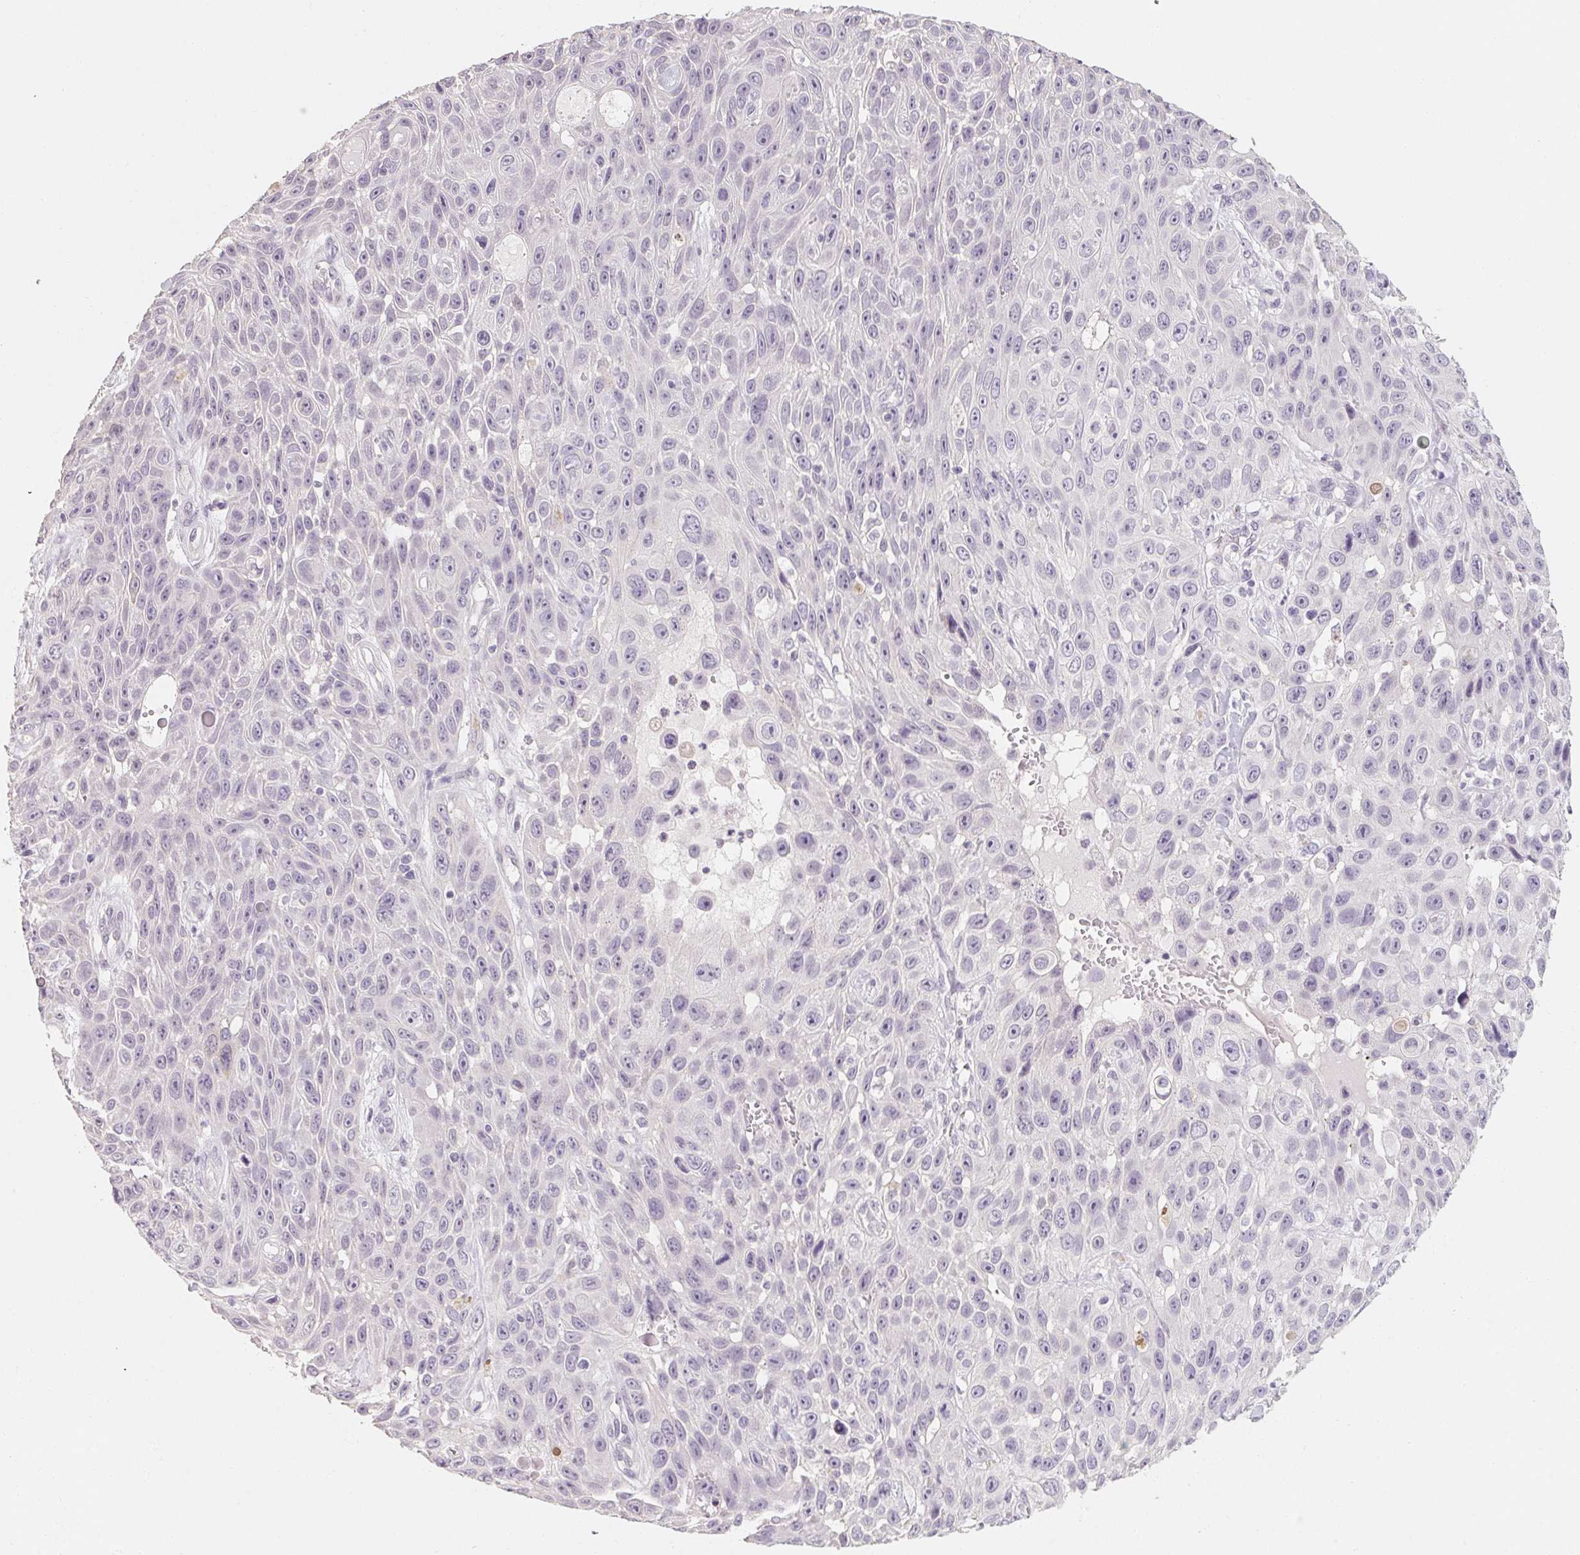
{"staining": {"intensity": "negative", "quantity": "none", "location": "none"}, "tissue": "skin cancer", "cell_type": "Tumor cells", "image_type": "cancer", "snomed": [{"axis": "morphology", "description": "Squamous cell carcinoma, NOS"}, {"axis": "topography", "description": "Skin"}], "caption": "IHC micrograph of neoplastic tissue: human skin cancer (squamous cell carcinoma) stained with DAB demonstrates no significant protein expression in tumor cells.", "gene": "CAPZA3", "patient": {"sex": "male", "age": 82}}